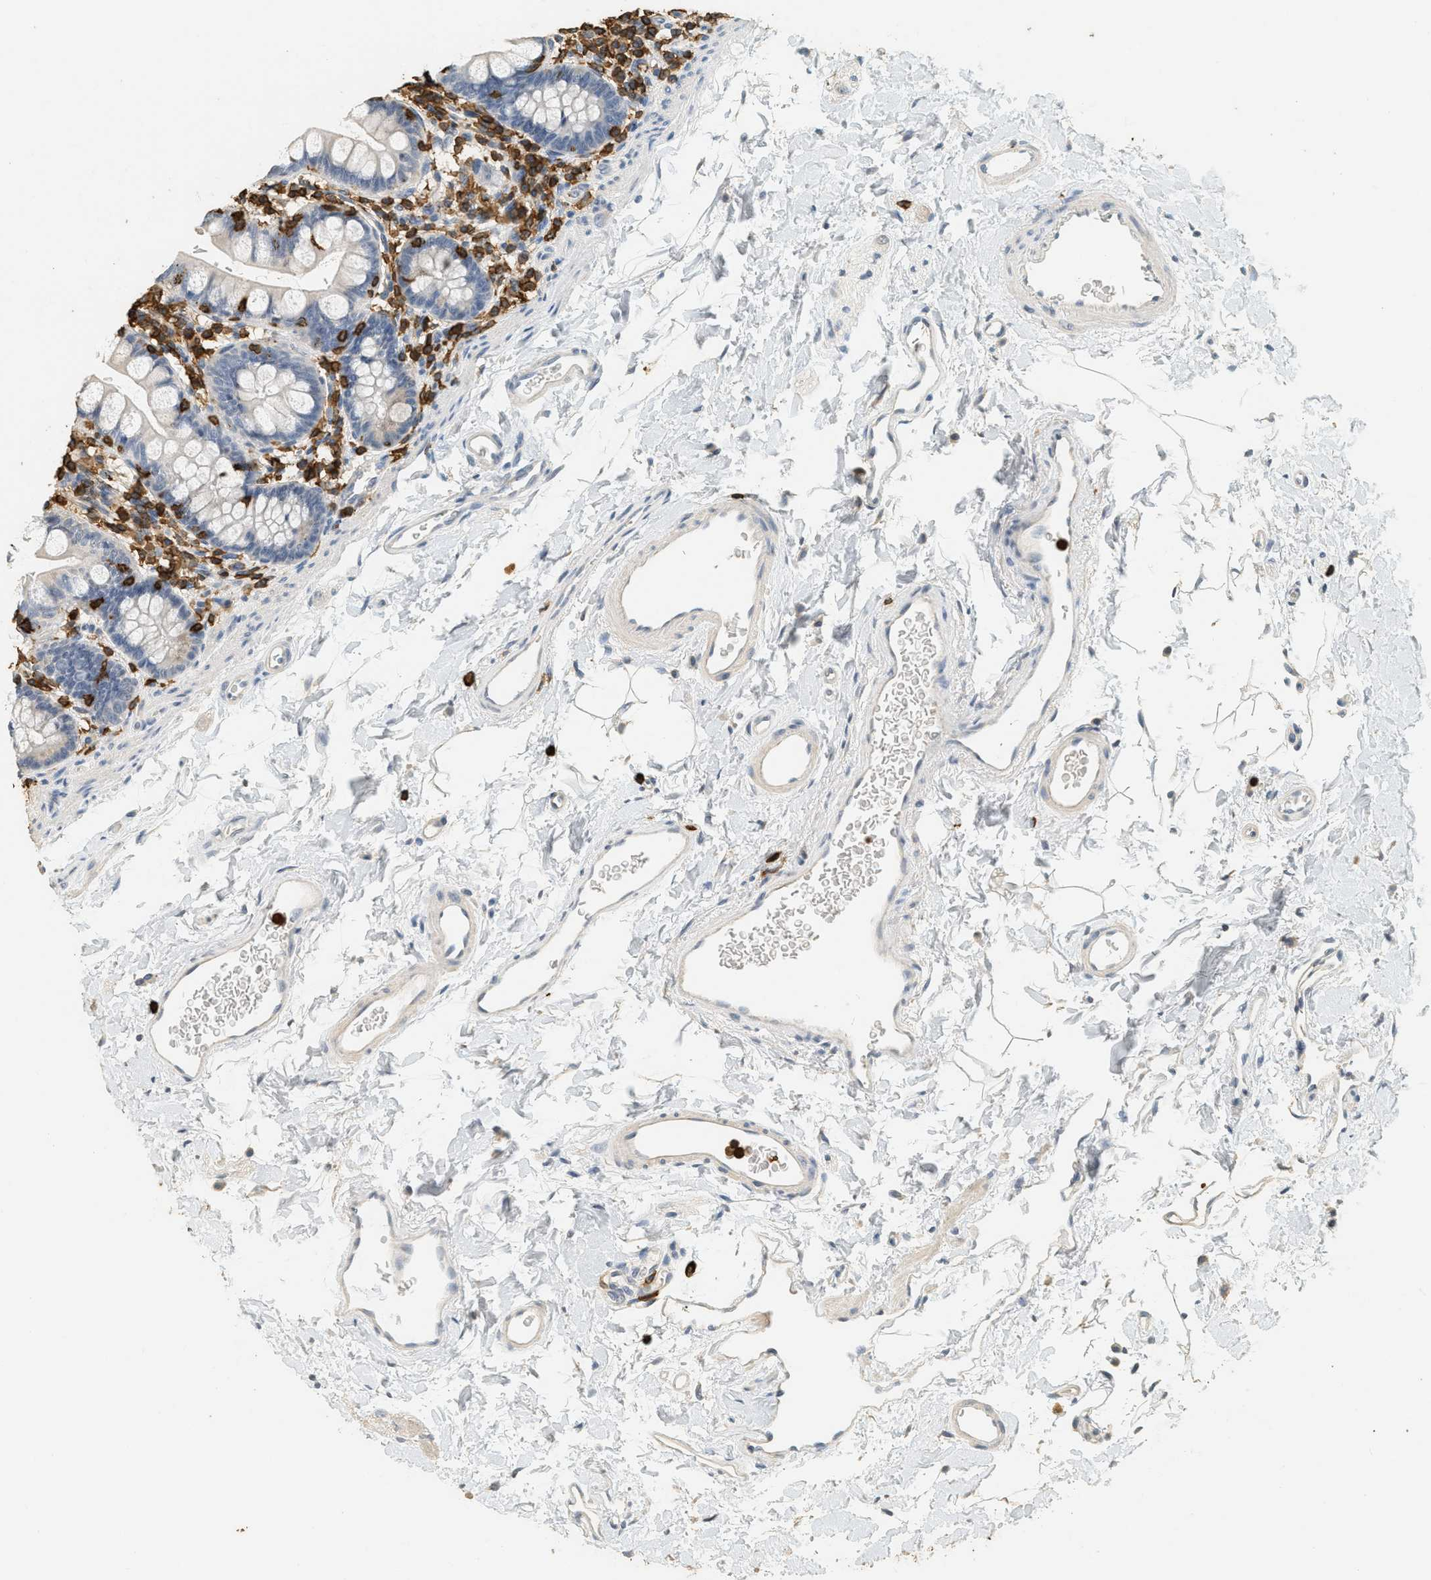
{"staining": {"intensity": "negative", "quantity": "none", "location": "none"}, "tissue": "small intestine", "cell_type": "Glandular cells", "image_type": "normal", "snomed": [{"axis": "morphology", "description": "Normal tissue, NOS"}, {"axis": "topography", "description": "Small intestine"}], "caption": "IHC histopathology image of unremarkable small intestine stained for a protein (brown), which demonstrates no expression in glandular cells. The staining is performed using DAB brown chromogen with nuclei counter-stained in using hematoxylin.", "gene": "LSP1", "patient": {"sex": "female", "age": 58}}